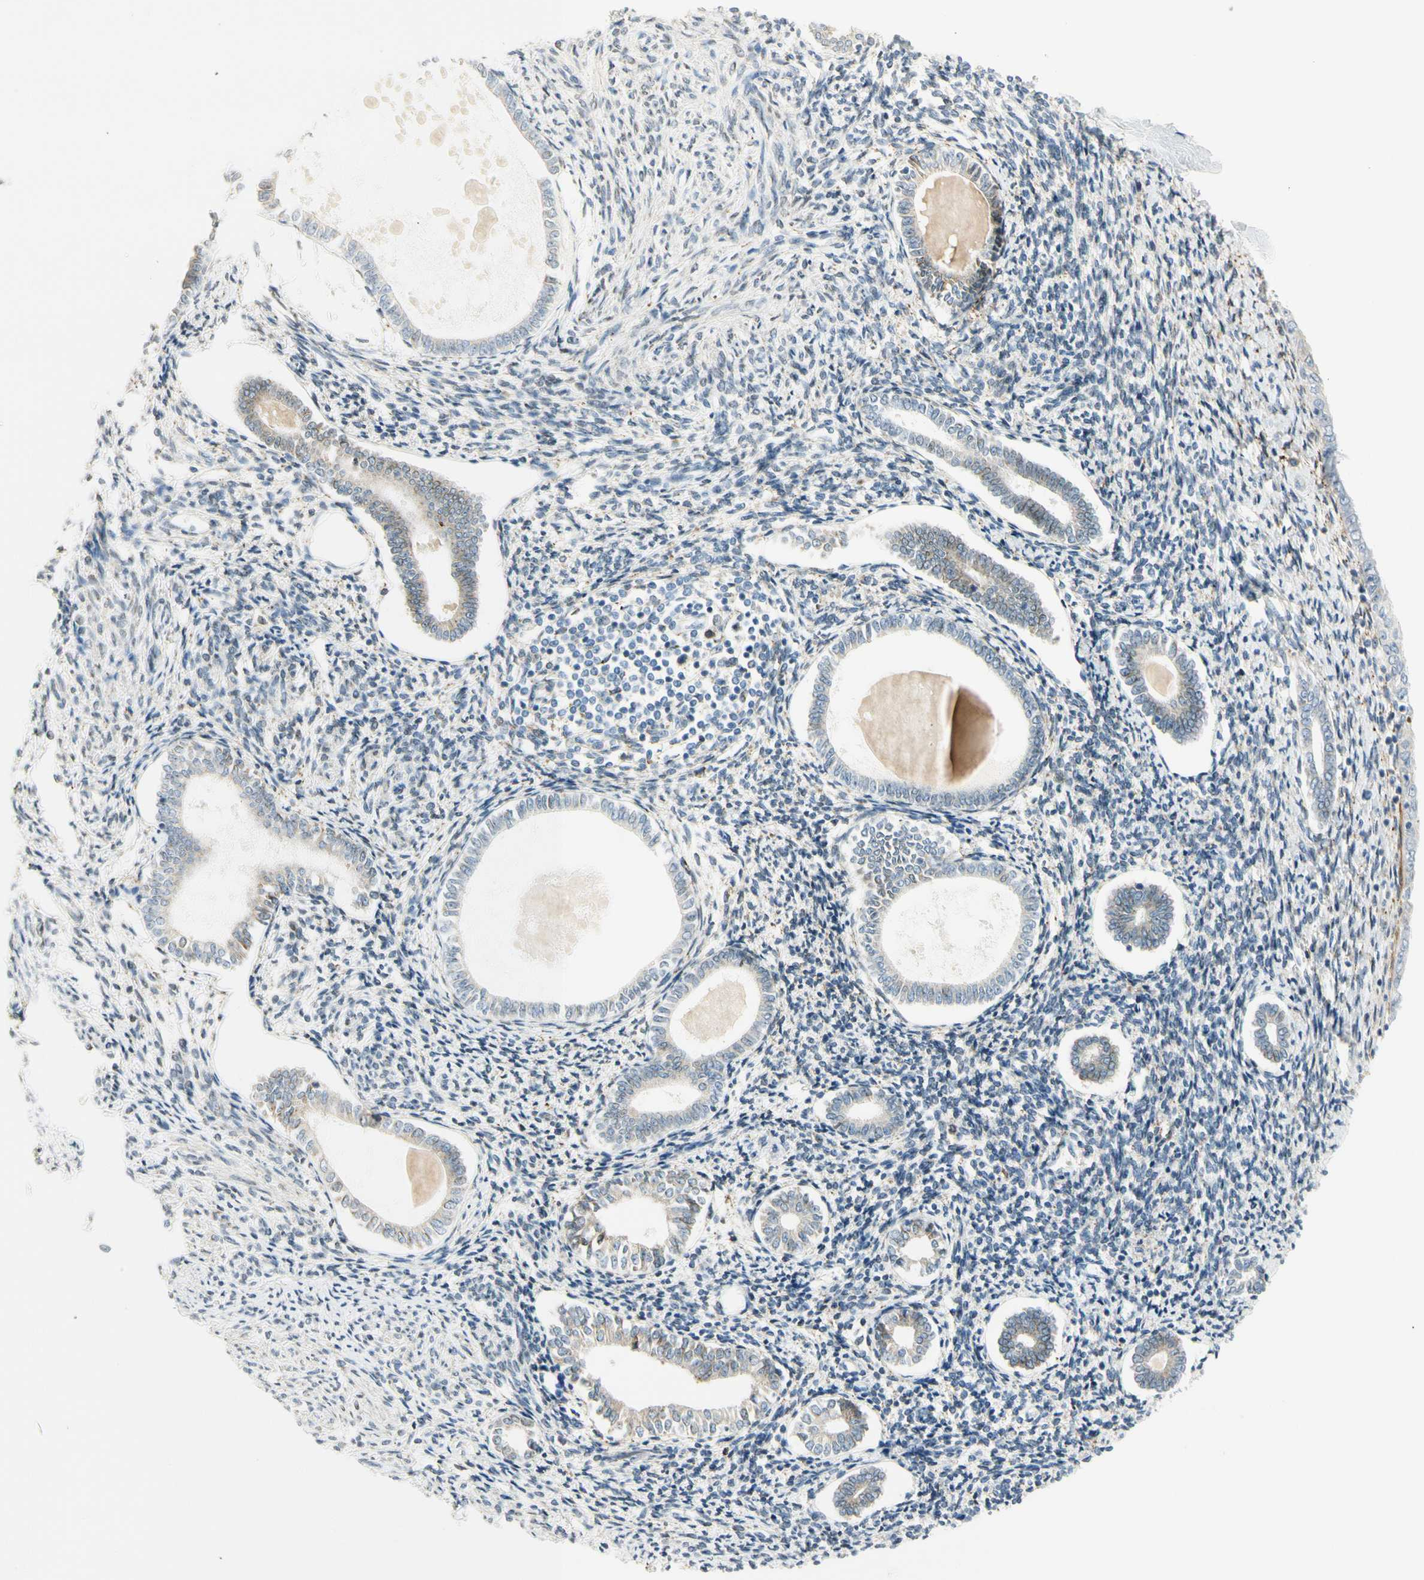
{"staining": {"intensity": "negative", "quantity": "none", "location": "none"}, "tissue": "endometrium", "cell_type": "Cells in endometrial stroma", "image_type": "normal", "snomed": [{"axis": "morphology", "description": "Normal tissue, NOS"}, {"axis": "topography", "description": "Endometrium"}], "caption": "Immunohistochemistry (IHC) photomicrograph of unremarkable endometrium: endometrium stained with DAB demonstrates no significant protein staining in cells in endometrial stroma.", "gene": "TNFSF11", "patient": {"sex": "female", "age": 71}}